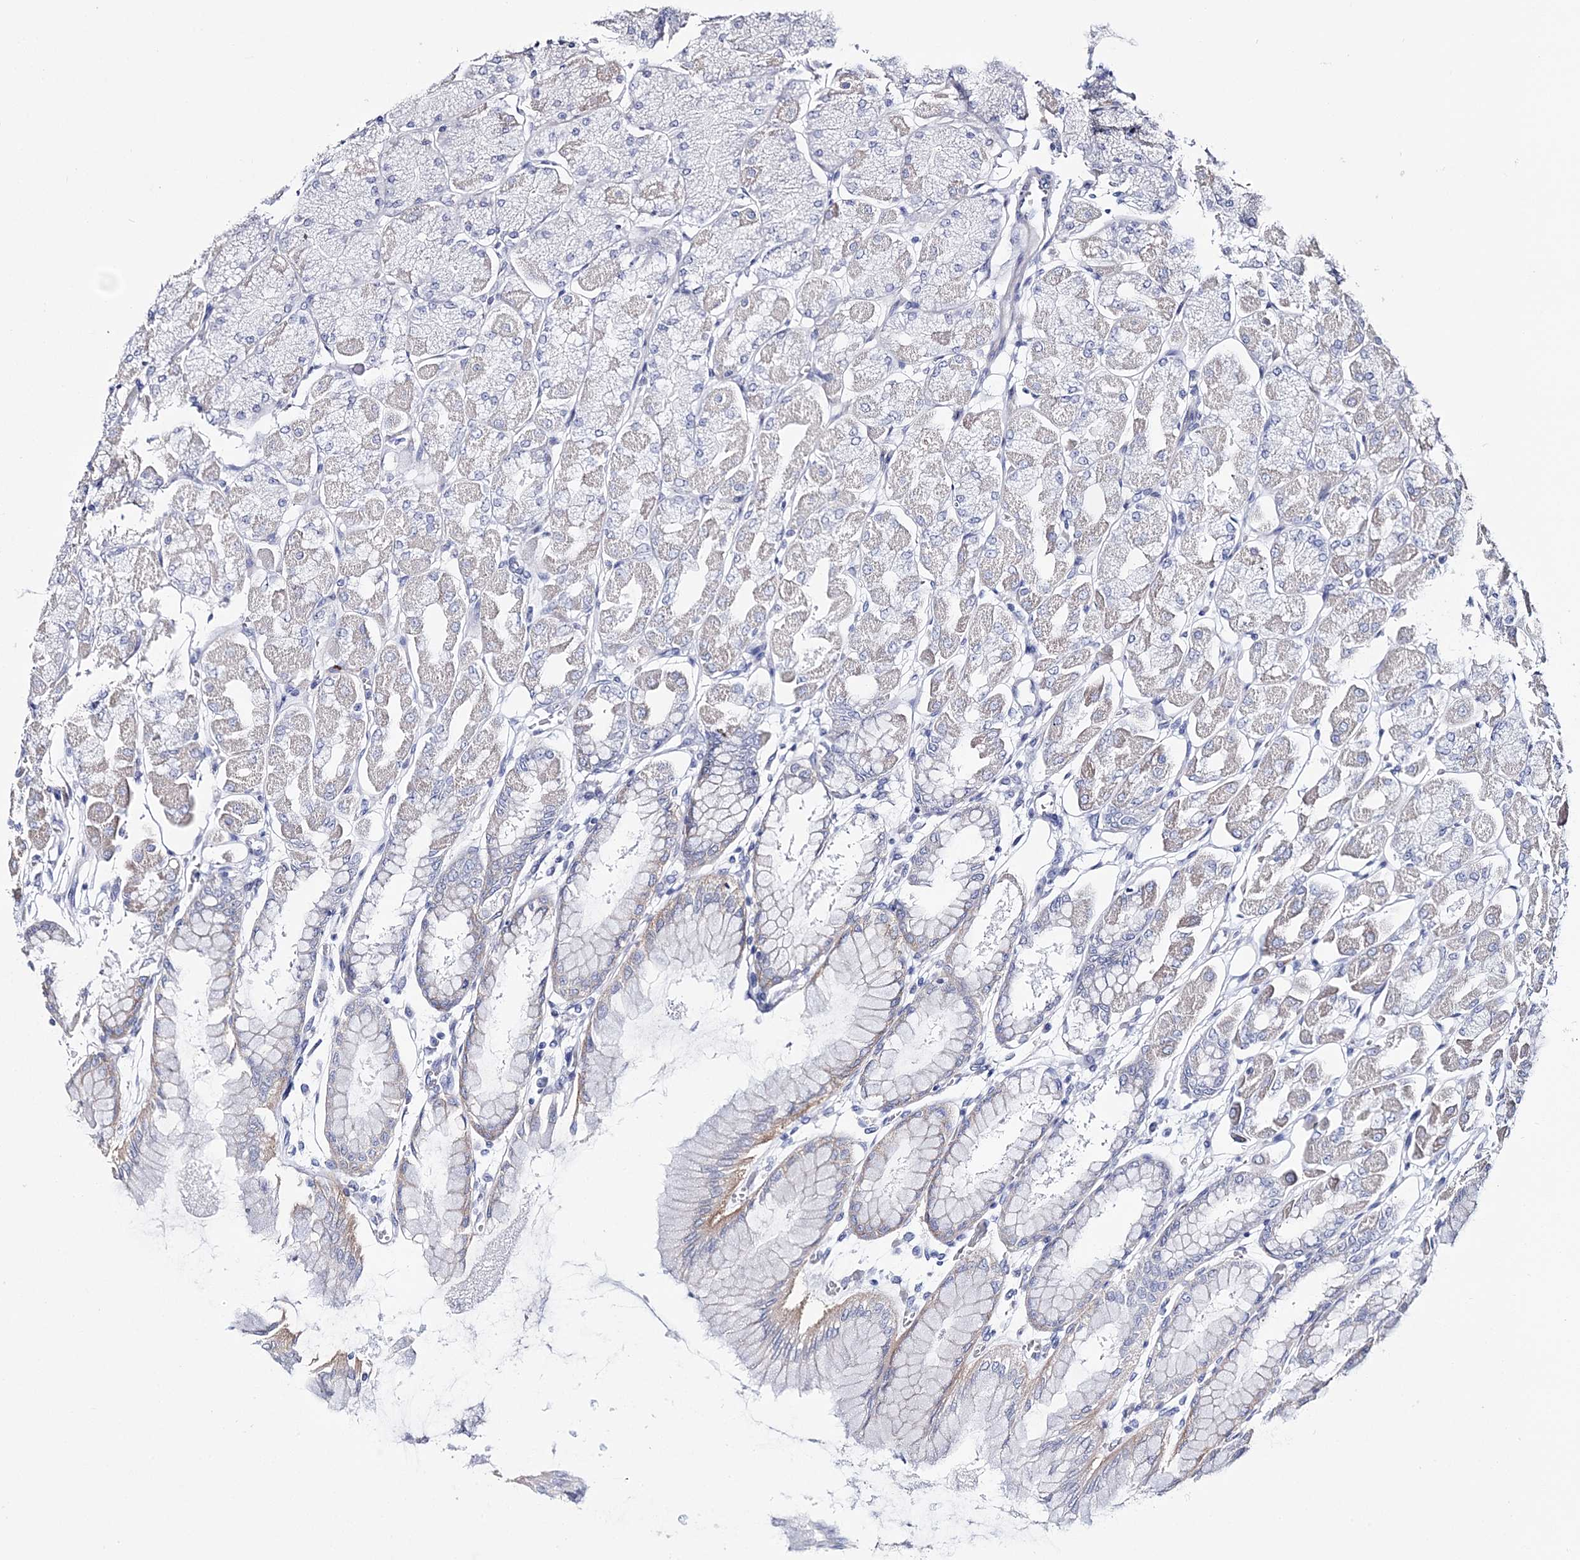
{"staining": {"intensity": "moderate", "quantity": "<25%", "location": "cytoplasmic/membranous"}, "tissue": "stomach", "cell_type": "Glandular cells", "image_type": "normal", "snomed": [{"axis": "morphology", "description": "Normal tissue, NOS"}, {"axis": "topography", "description": "Stomach, upper"}], "caption": "Protein staining of benign stomach demonstrates moderate cytoplasmic/membranous expression in about <25% of glandular cells.", "gene": "ANO1", "patient": {"sex": "female", "age": 56}}